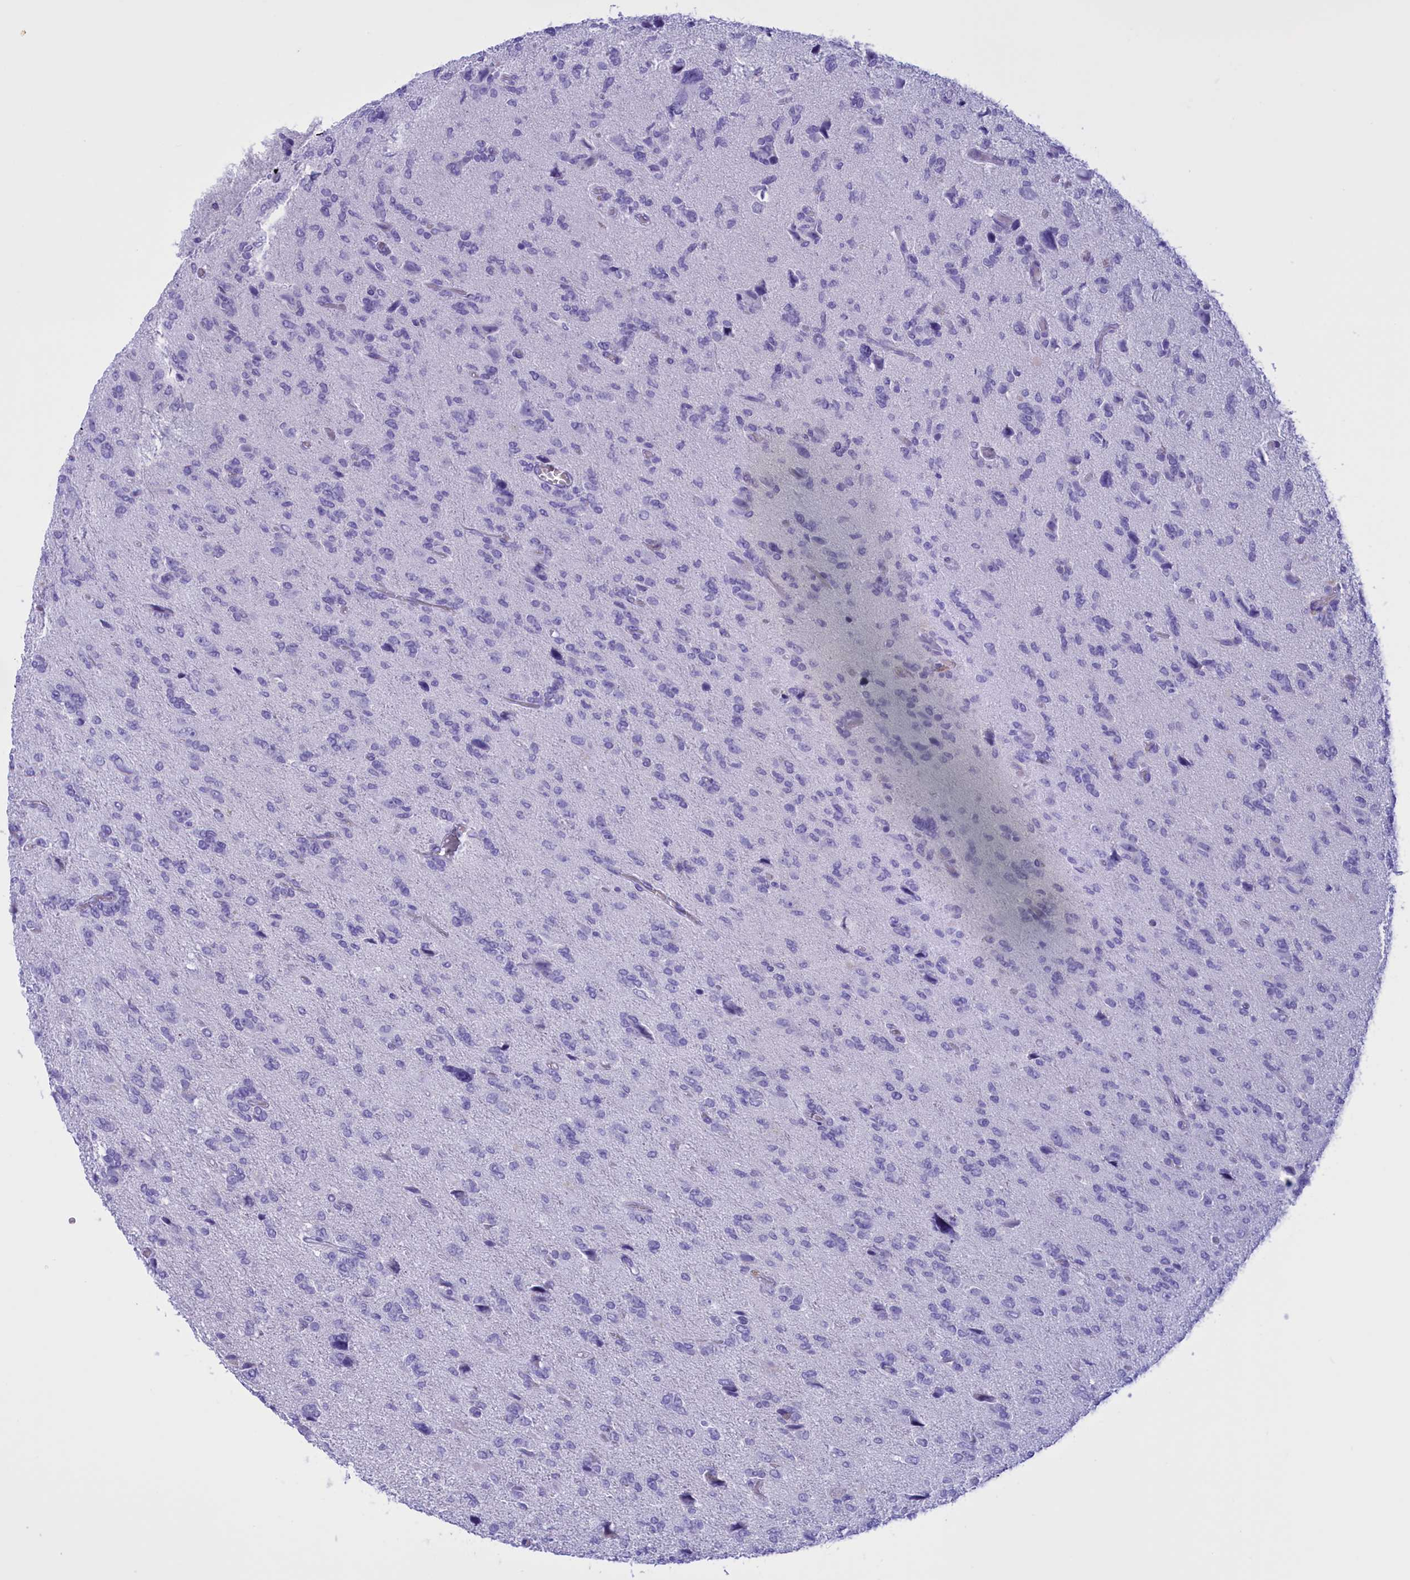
{"staining": {"intensity": "negative", "quantity": "none", "location": "none"}, "tissue": "glioma", "cell_type": "Tumor cells", "image_type": "cancer", "snomed": [{"axis": "morphology", "description": "Glioma, malignant, High grade"}, {"axis": "topography", "description": "Brain"}], "caption": "Tumor cells are negative for brown protein staining in glioma.", "gene": "BRI3", "patient": {"sex": "female", "age": 59}}